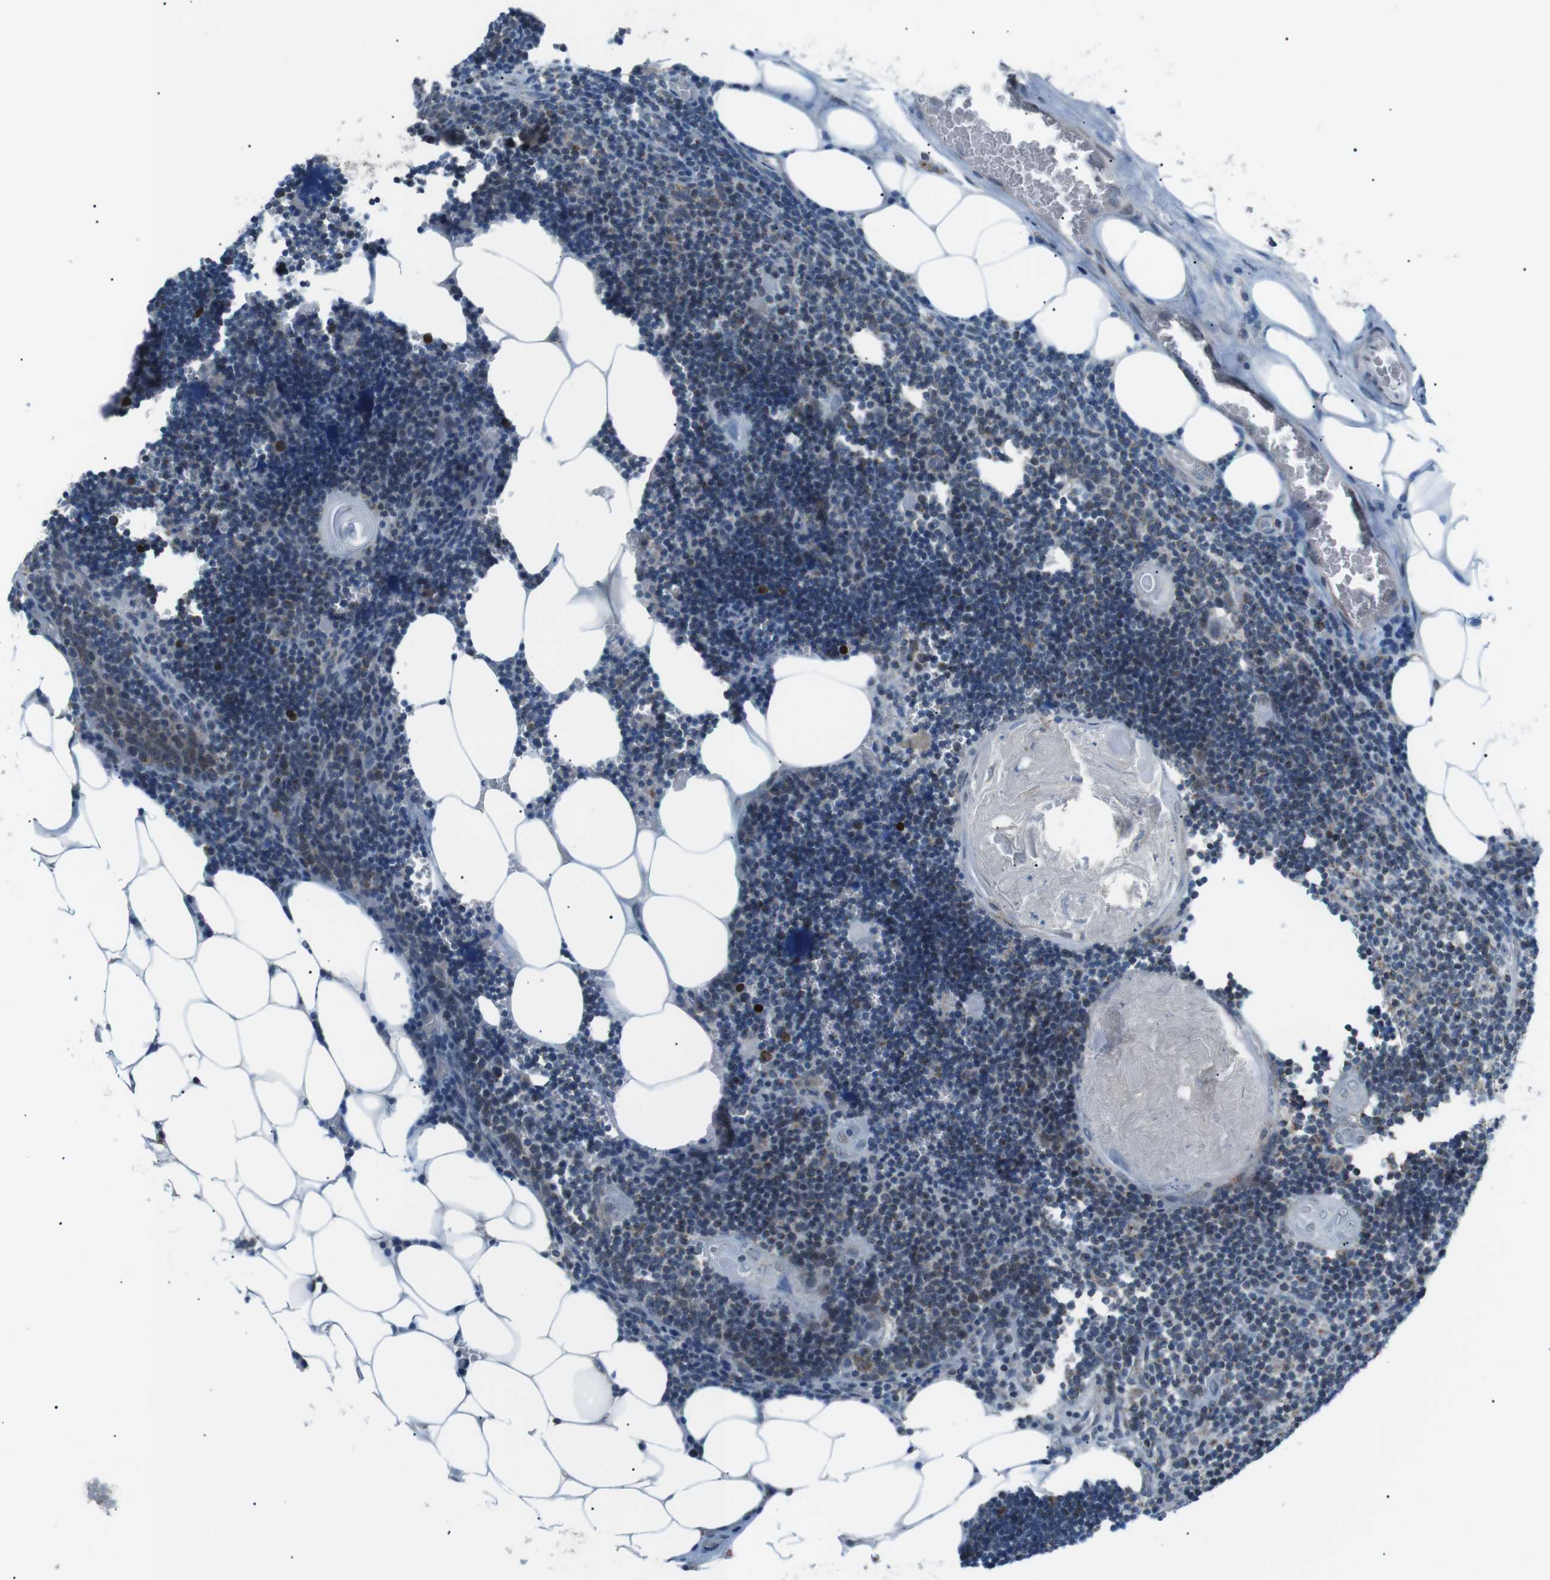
{"staining": {"intensity": "moderate", "quantity": "25%-75%", "location": "cytoplasmic/membranous"}, "tissue": "lymph node", "cell_type": "Germinal center cells", "image_type": "normal", "snomed": [{"axis": "morphology", "description": "Normal tissue, NOS"}, {"axis": "topography", "description": "Lymph node"}], "caption": "Protein staining of normal lymph node demonstrates moderate cytoplasmic/membranous positivity in approximately 25%-75% of germinal center cells.", "gene": "ARID5B", "patient": {"sex": "male", "age": 33}}